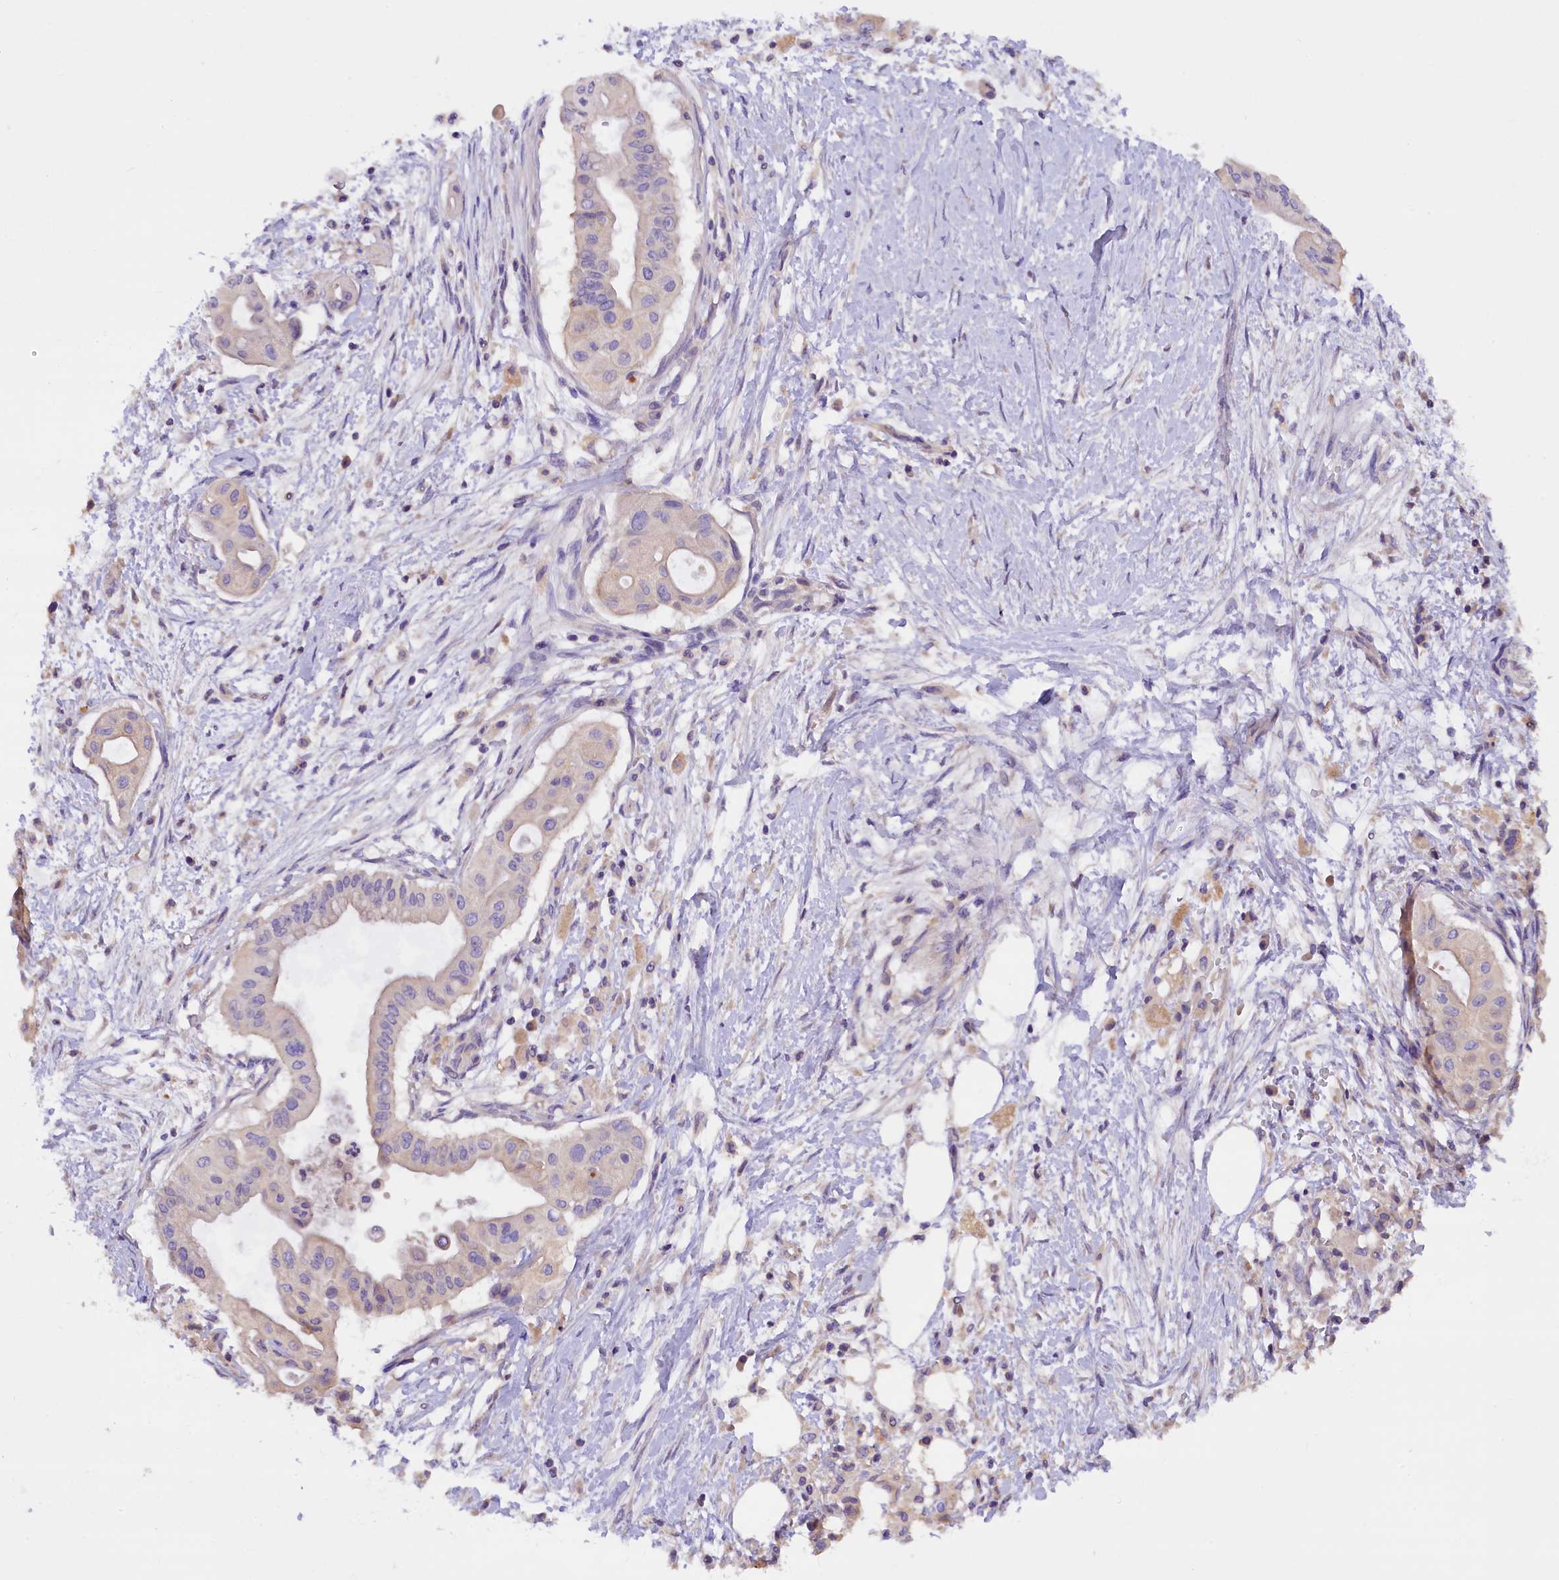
{"staining": {"intensity": "negative", "quantity": "none", "location": "none"}, "tissue": "pancreatic cancer", "cell_type": "Tumor cells", "image_type": "cancer", "snomed": [{"axis": "morphology", "description": "Adenocarcinoma, NOS"}, {"axis": "topography", "description": "Pancreas"}], "caption": "Pancreatic cancer (adenocarcinoma) was stained to show a protein in brown. There is no significant staining in tumor cells.", "gene": "AP3B2", "patient": {"sex": "male", "age": 68}}